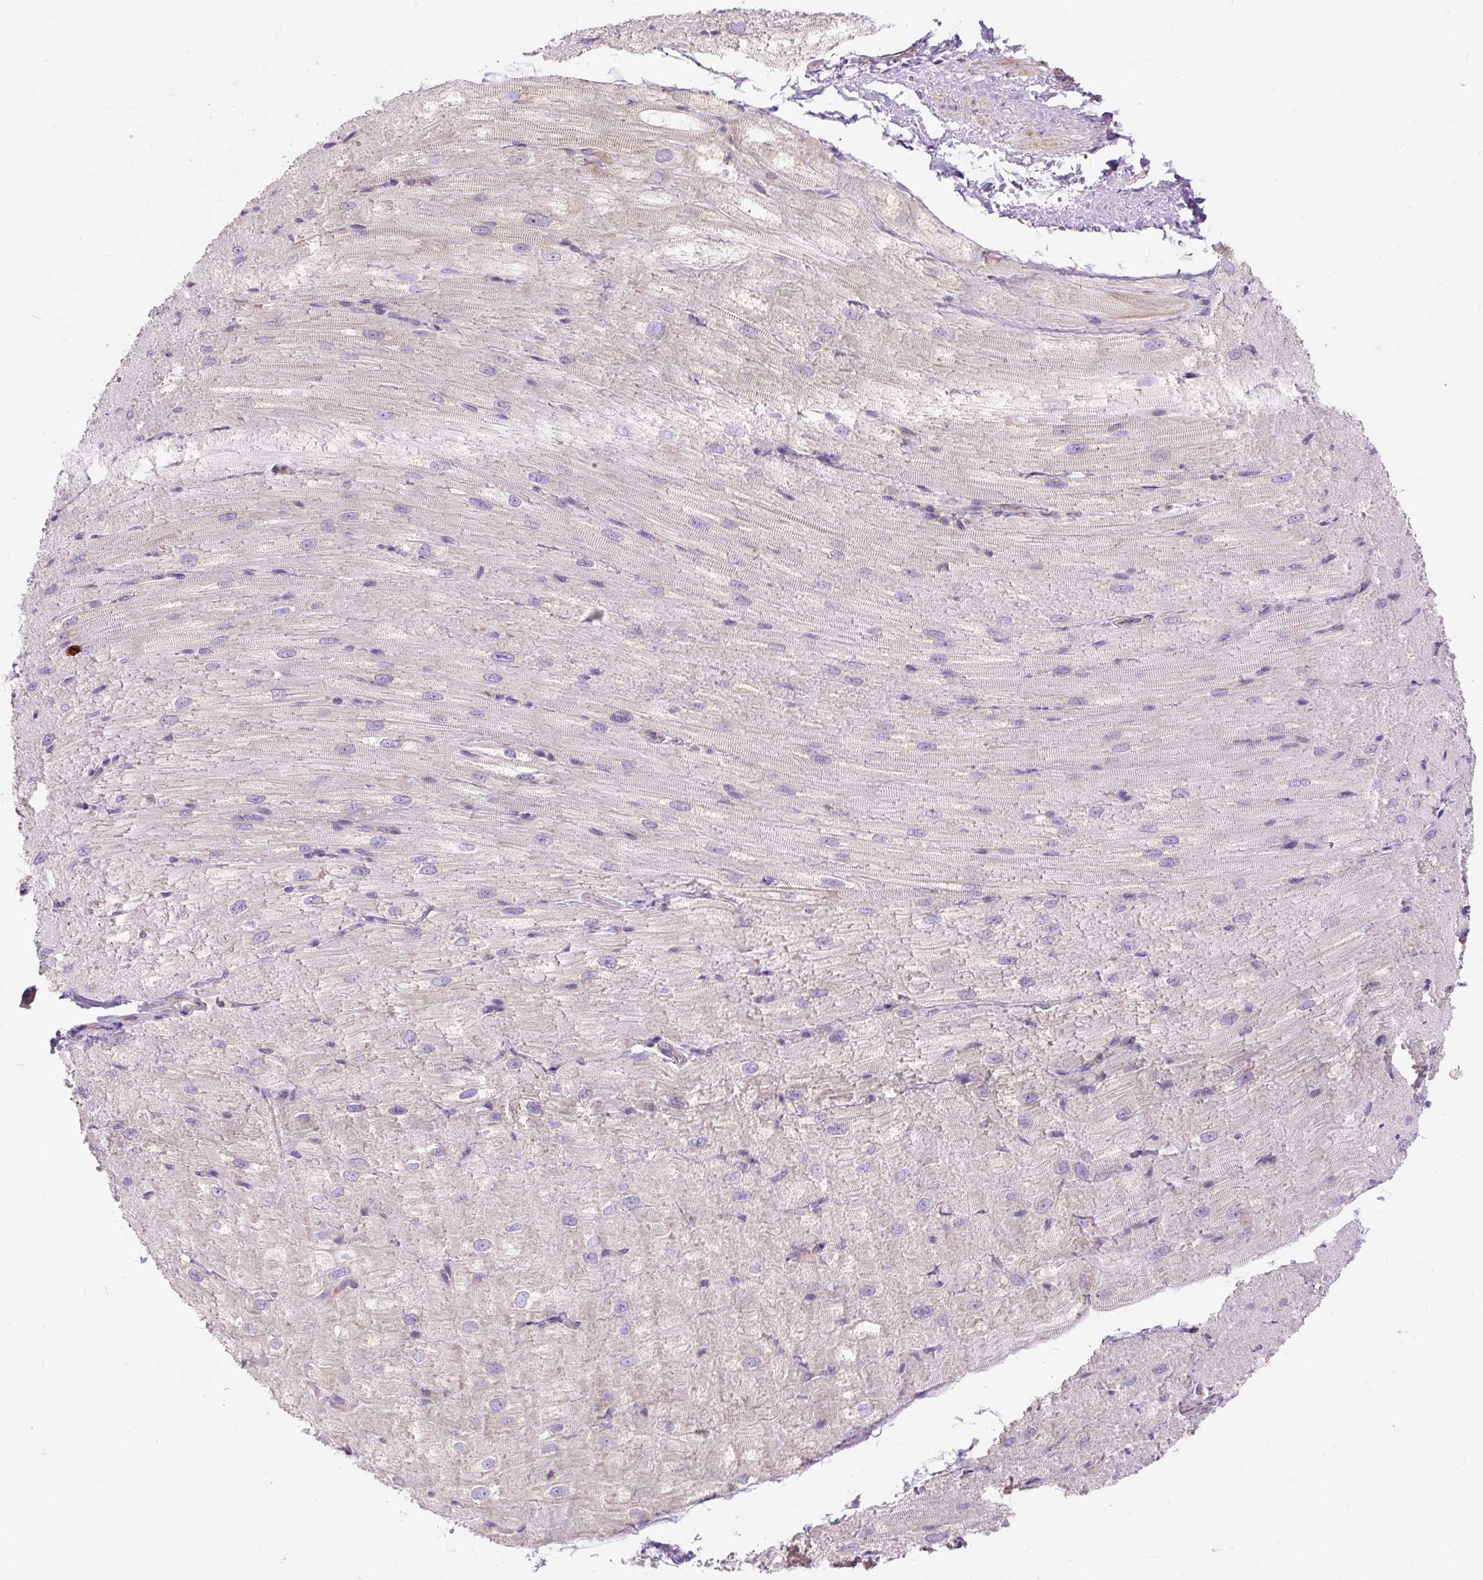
{"staining": {"intensity": "moderate", "quantity": "25%-75%", "location": "cytoplasmic/membranous"}, "tissue": "heart muscle", "cell_type": "Cardiomyocytes", "image_type": "normal", "snomed": [{"axis": "morphology", "description": "Normal tissue, NOS"}, {"axis": "topography", "description": "Heart"}], "caption": "IHC (DAB) staining of unremarkable human heart muscle shows moderate cytoplasmic/membranous protein positivity in about 25%-75% of cardiomyocytes.", "gene": "RPS5", "patient": {"sex": "male", "age": 62}}